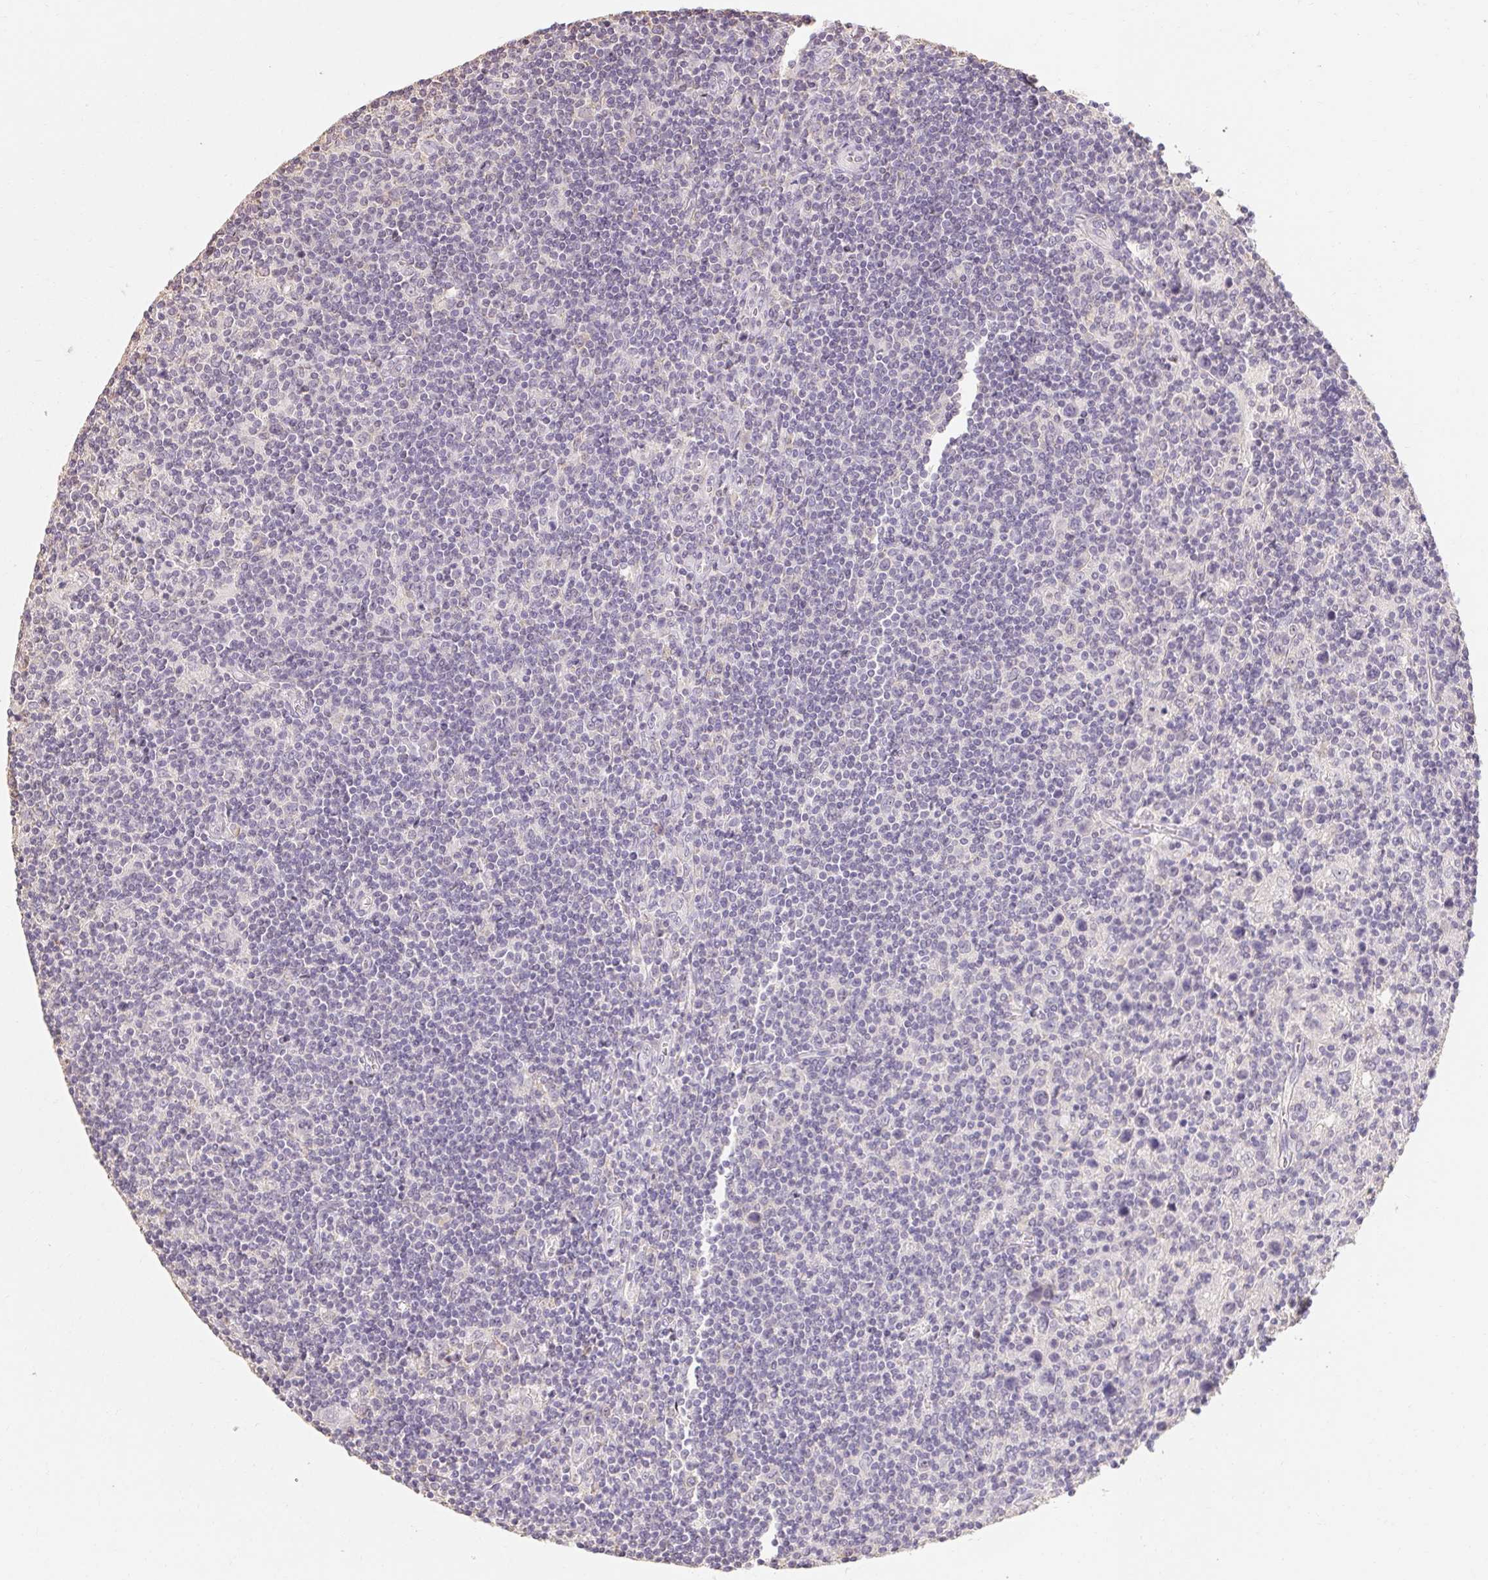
{"staining": {"intensity": "negative", "quantity": "none", "location": "none"}, "tissue": "lymphoma", "cell_type": "Tumor cells", "image_type": "cancer", "snomed": [{"axis": "morphology", "description": "Hodgkin's disease, NOS"}, {"axis": "topography", "description": "Lymph node"}], "caption": "DAB (3,3'-diaminobenzidine) immunohistochemical staining of human Hodgkin's disease exhibits no significant expression in tumor cells.", "gene": "MAP7D2", "patient": {"sex": "male", "age": 40}}